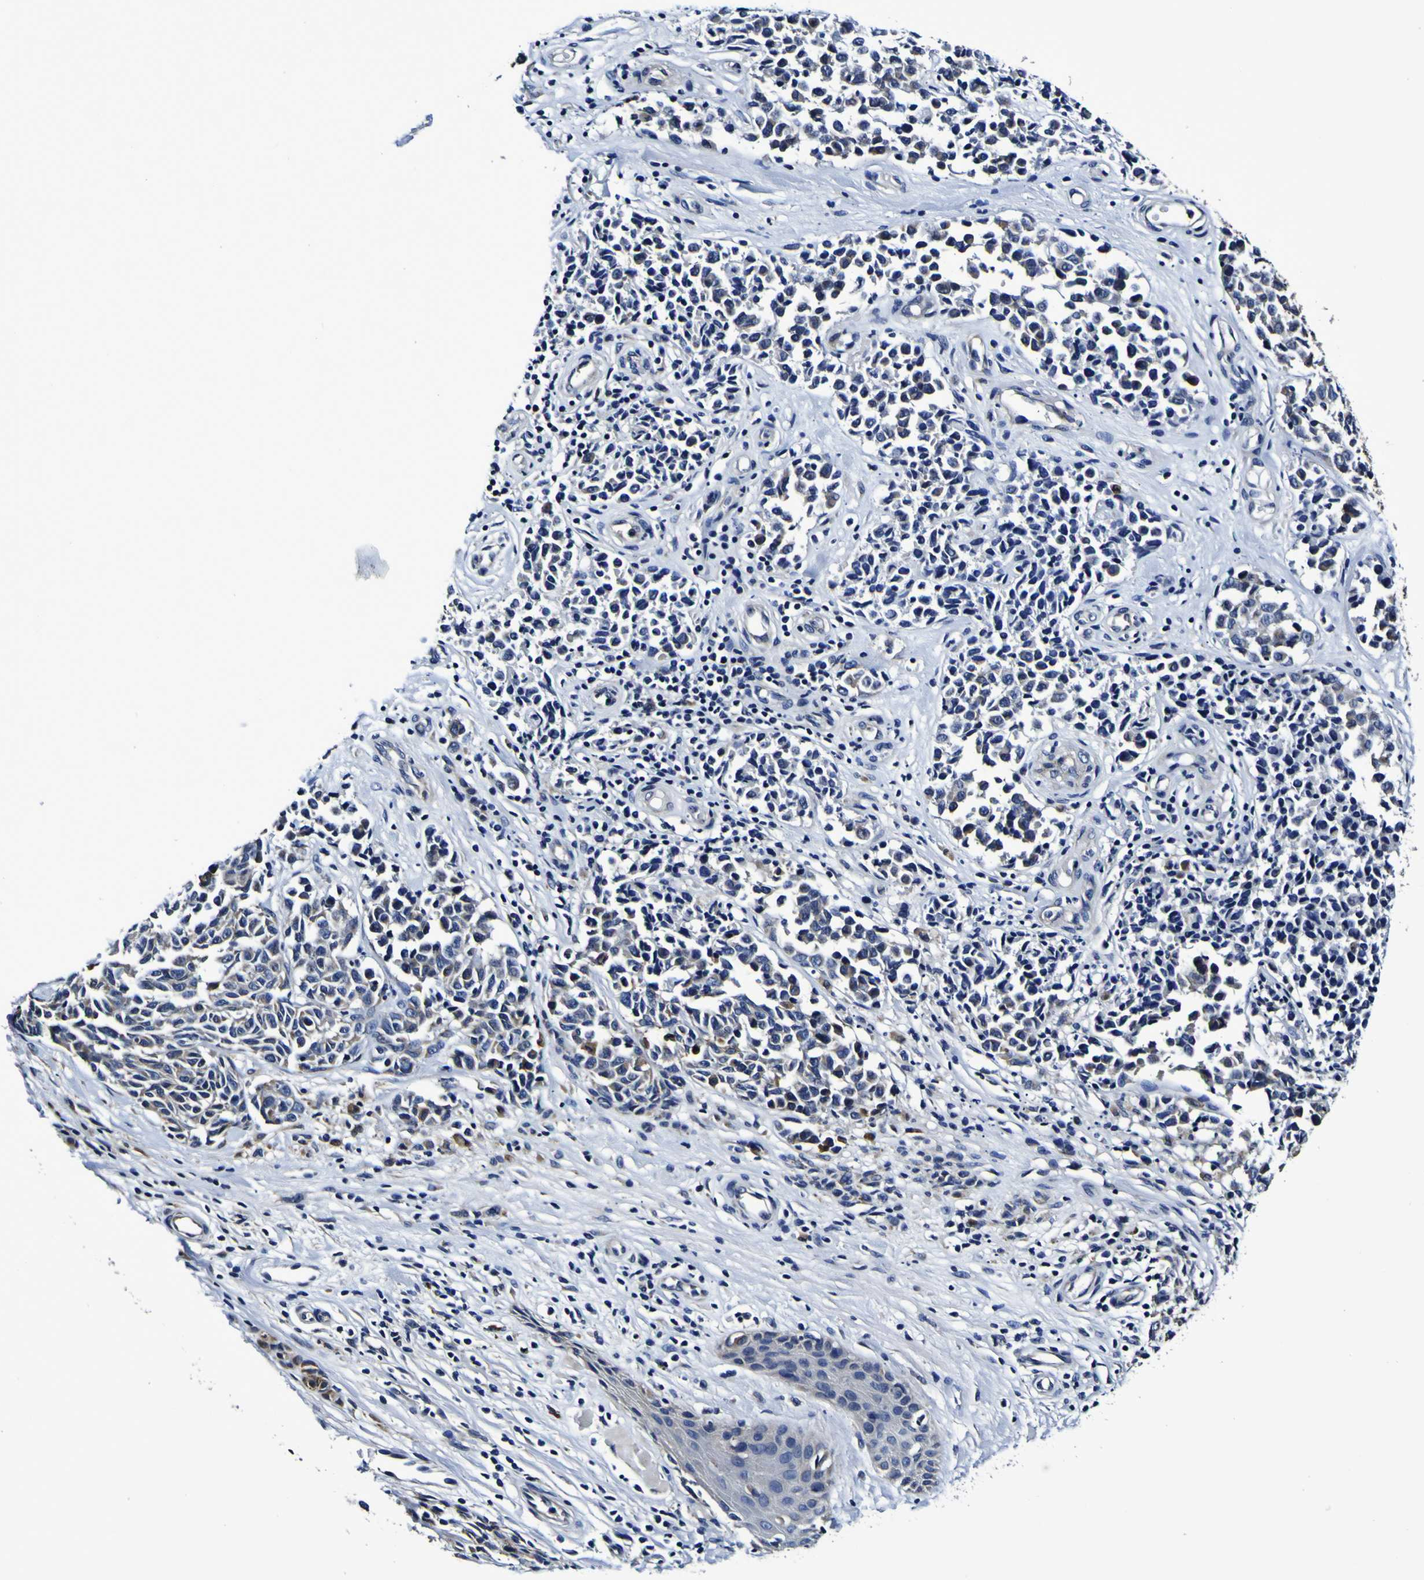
{"staining": {"intensity": "negative", "quantity": "none", "location": "none"}, "tissue": "melanoma", "cell_type": "Tumor cells", "image_type": "cancer", "snomed": [{"axis": "morphology", "description": "Malignant melanoma, NOS"}, {"axis": "topography", "description": "Skin"}], "caption": "Human malignant melanoma stained for a protein using immunohistochemistry displays no expression in tumor cells.", "gene": "GPX1", "patient": {"sex": "female", "age": 64}}